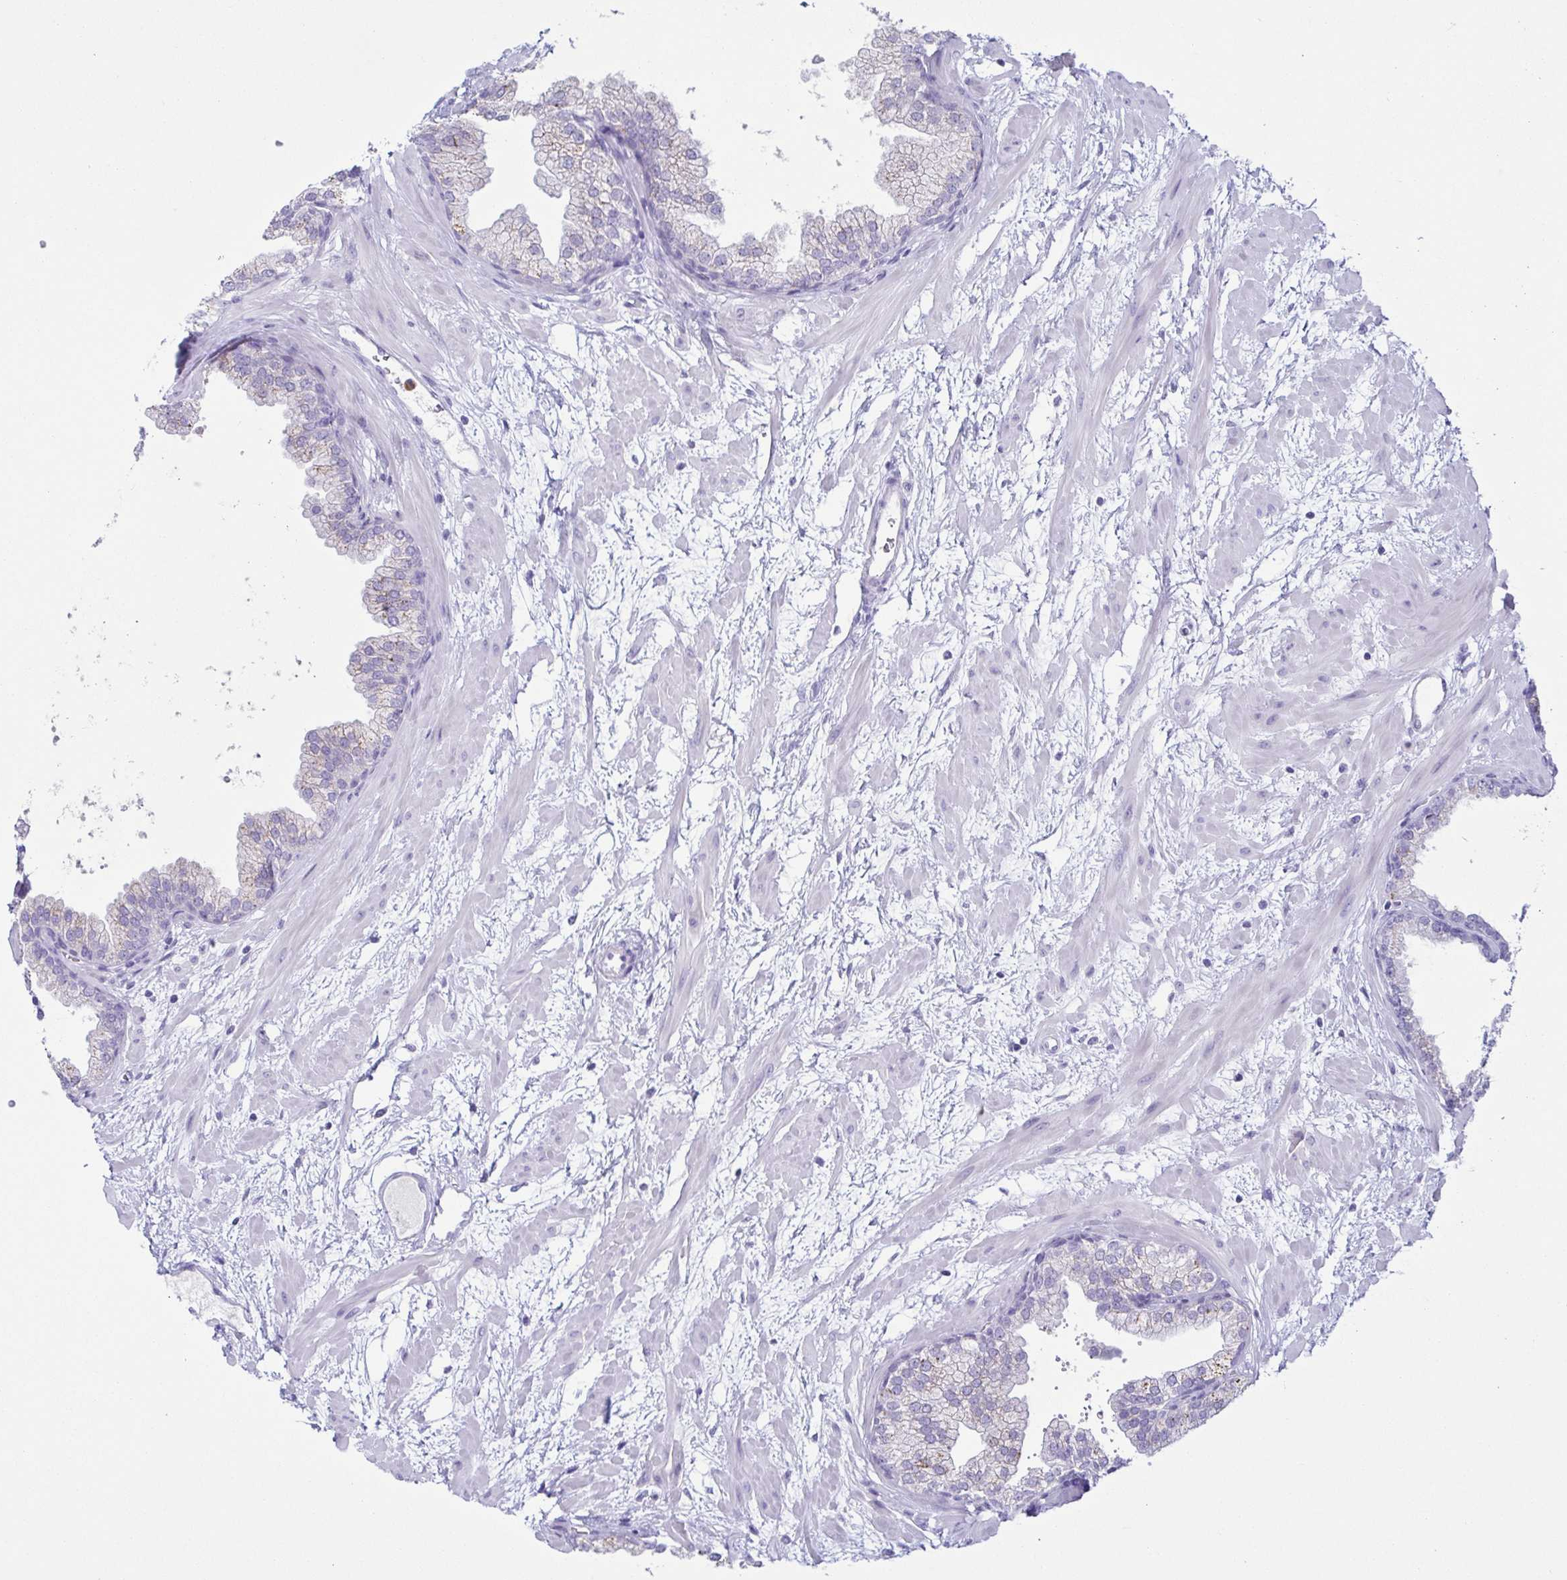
{"staining": {"intensity": "weak", "quantity": "<25%", "location": "cytoplasmic/membranous"}, "tissue": "prostate", "cell_type": "Glandular cells", "image_type": "normal", "snomed": [{"axis": "morphology", "description": "Normal tissue, NOS"}, {"axis": "topography", "description": "Prostate"}], "caption": "An IHC histopathology image of benign prostate is shown. There is no staining in glandular cells of prostate. (Stains: DAB (3,3'-diaminobenzidine) IHC with hematoxylin counter stain, Microscopy: brightfield microscopy at high magnification).", "gene": "AZU1", "patient": {"sex": "male", "age": 37}}